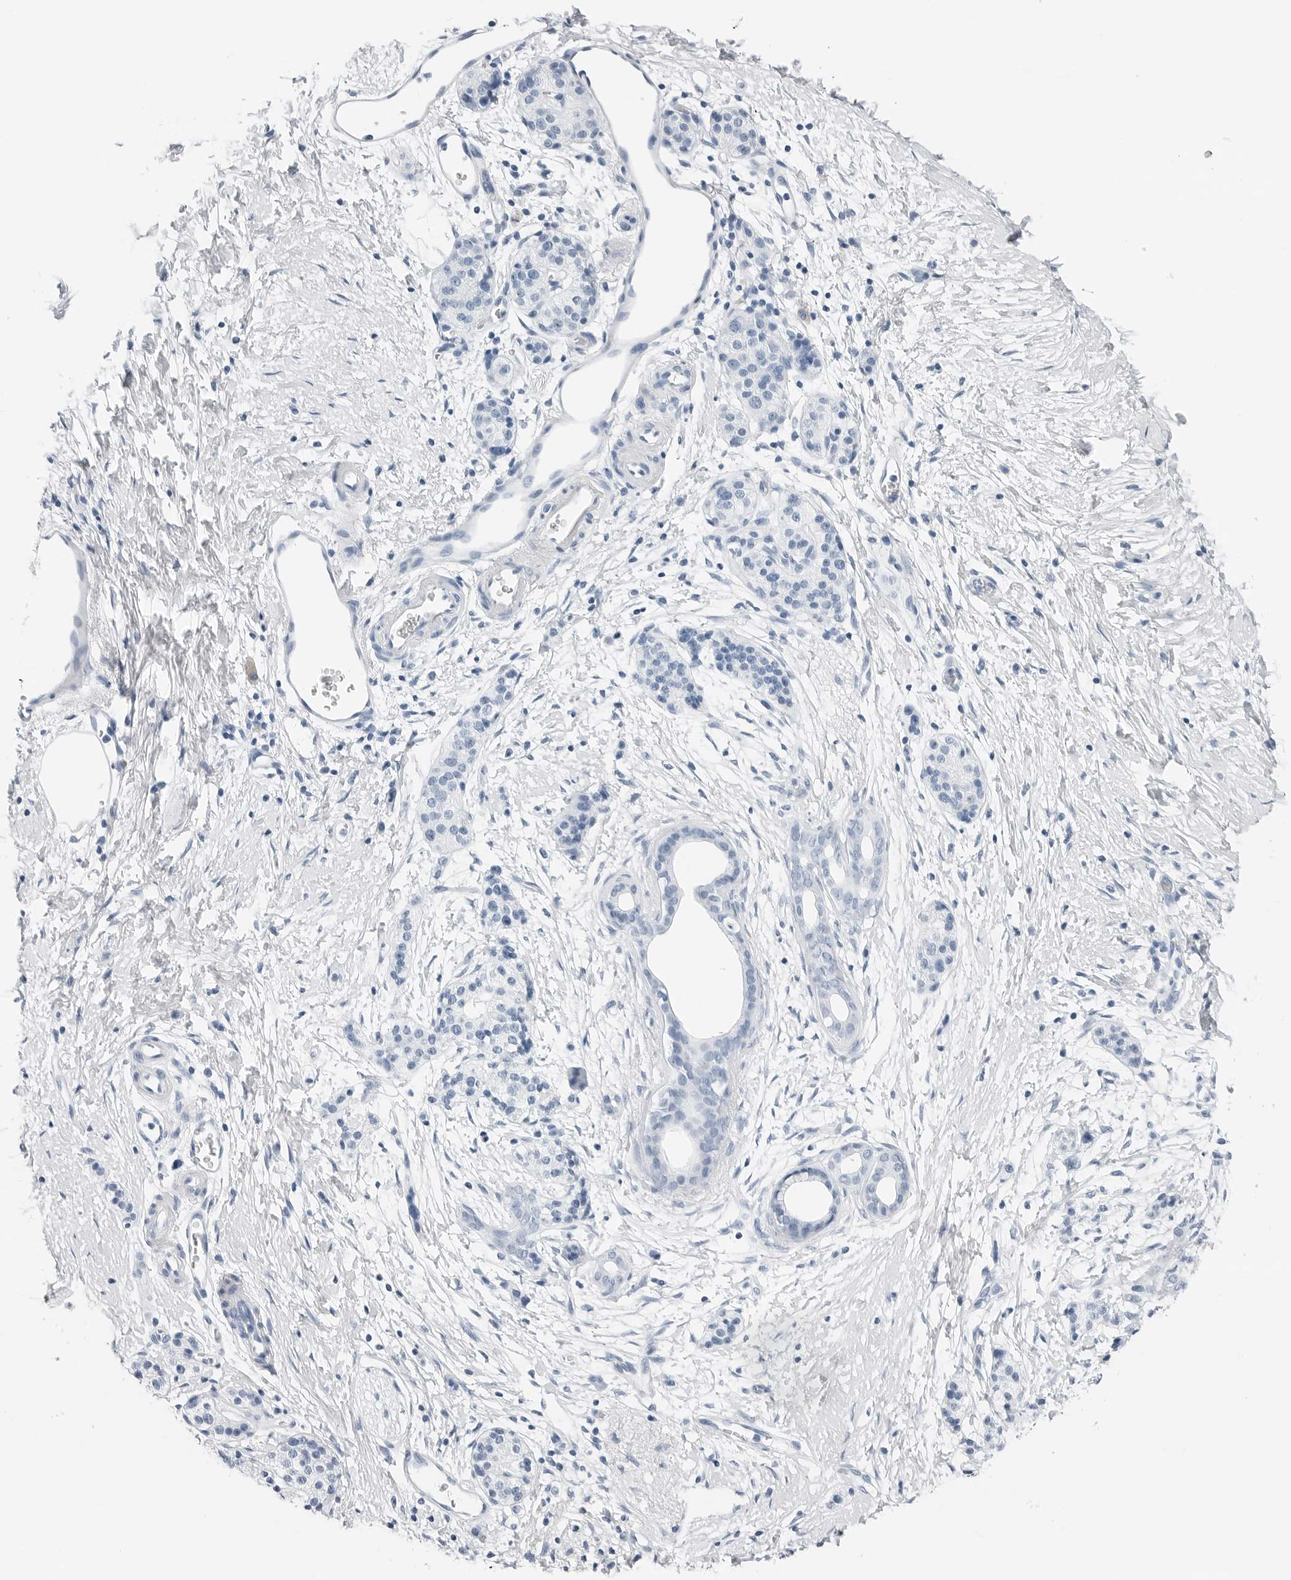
{"staining": {"intensity": "negative", "quantity": "none", "location": "none"}, "tissue": "pancreatic cancer", "cell_type": "Tumor cells", "image_type": "cancer", "snomed": [{"axis": "morphology", "description": "Adenocarcinoma, NOS"}, {"axis": "topography", "description": "Pancreas"}], "caption": "Histopathology image shows no protein staining in tumor cells of pancreatic adenocarcinoma tissue.", "gene": "SLPI", "patient": {"sex": "male", "age": 50}}